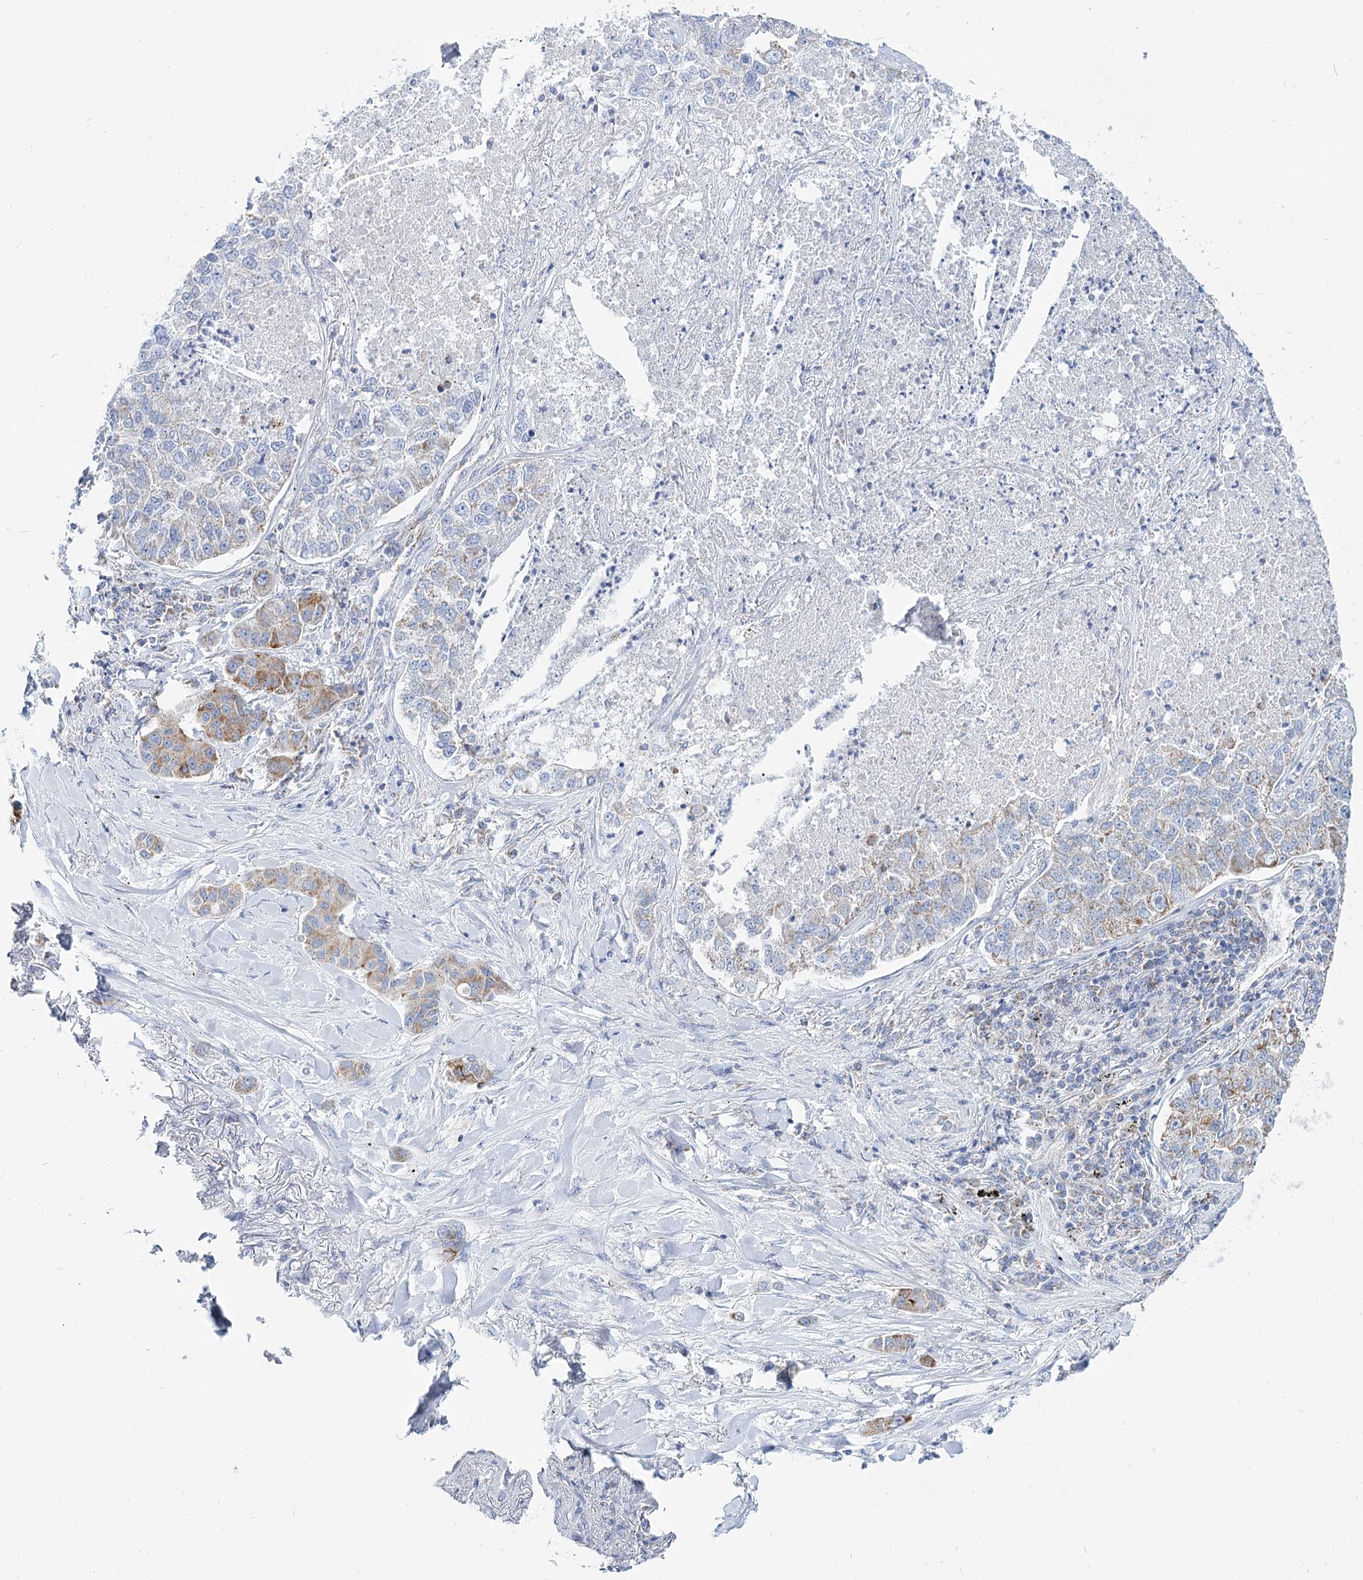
{"staining": {"intensity": "strong", "quantity": "<25%", "location": "cytoplasmic/membranous"}, "tissue": "lung cancer", "cell_type": "Tumor cells", "image_type": "cancer", "snomed": [{"axis": "morphology", "description": "Adenocarcinoma, NOS"}, {"axis": "topography", "description": "Lung"}], "caption": "Protein staining by immunohistochemistry (IHC) demonstrates strong cytoplasmic/membranous staining in about <25% of tumor cells in lung cancer.", "gene": "MCCC2", "patient": {"sex": "male", "age": 49}}